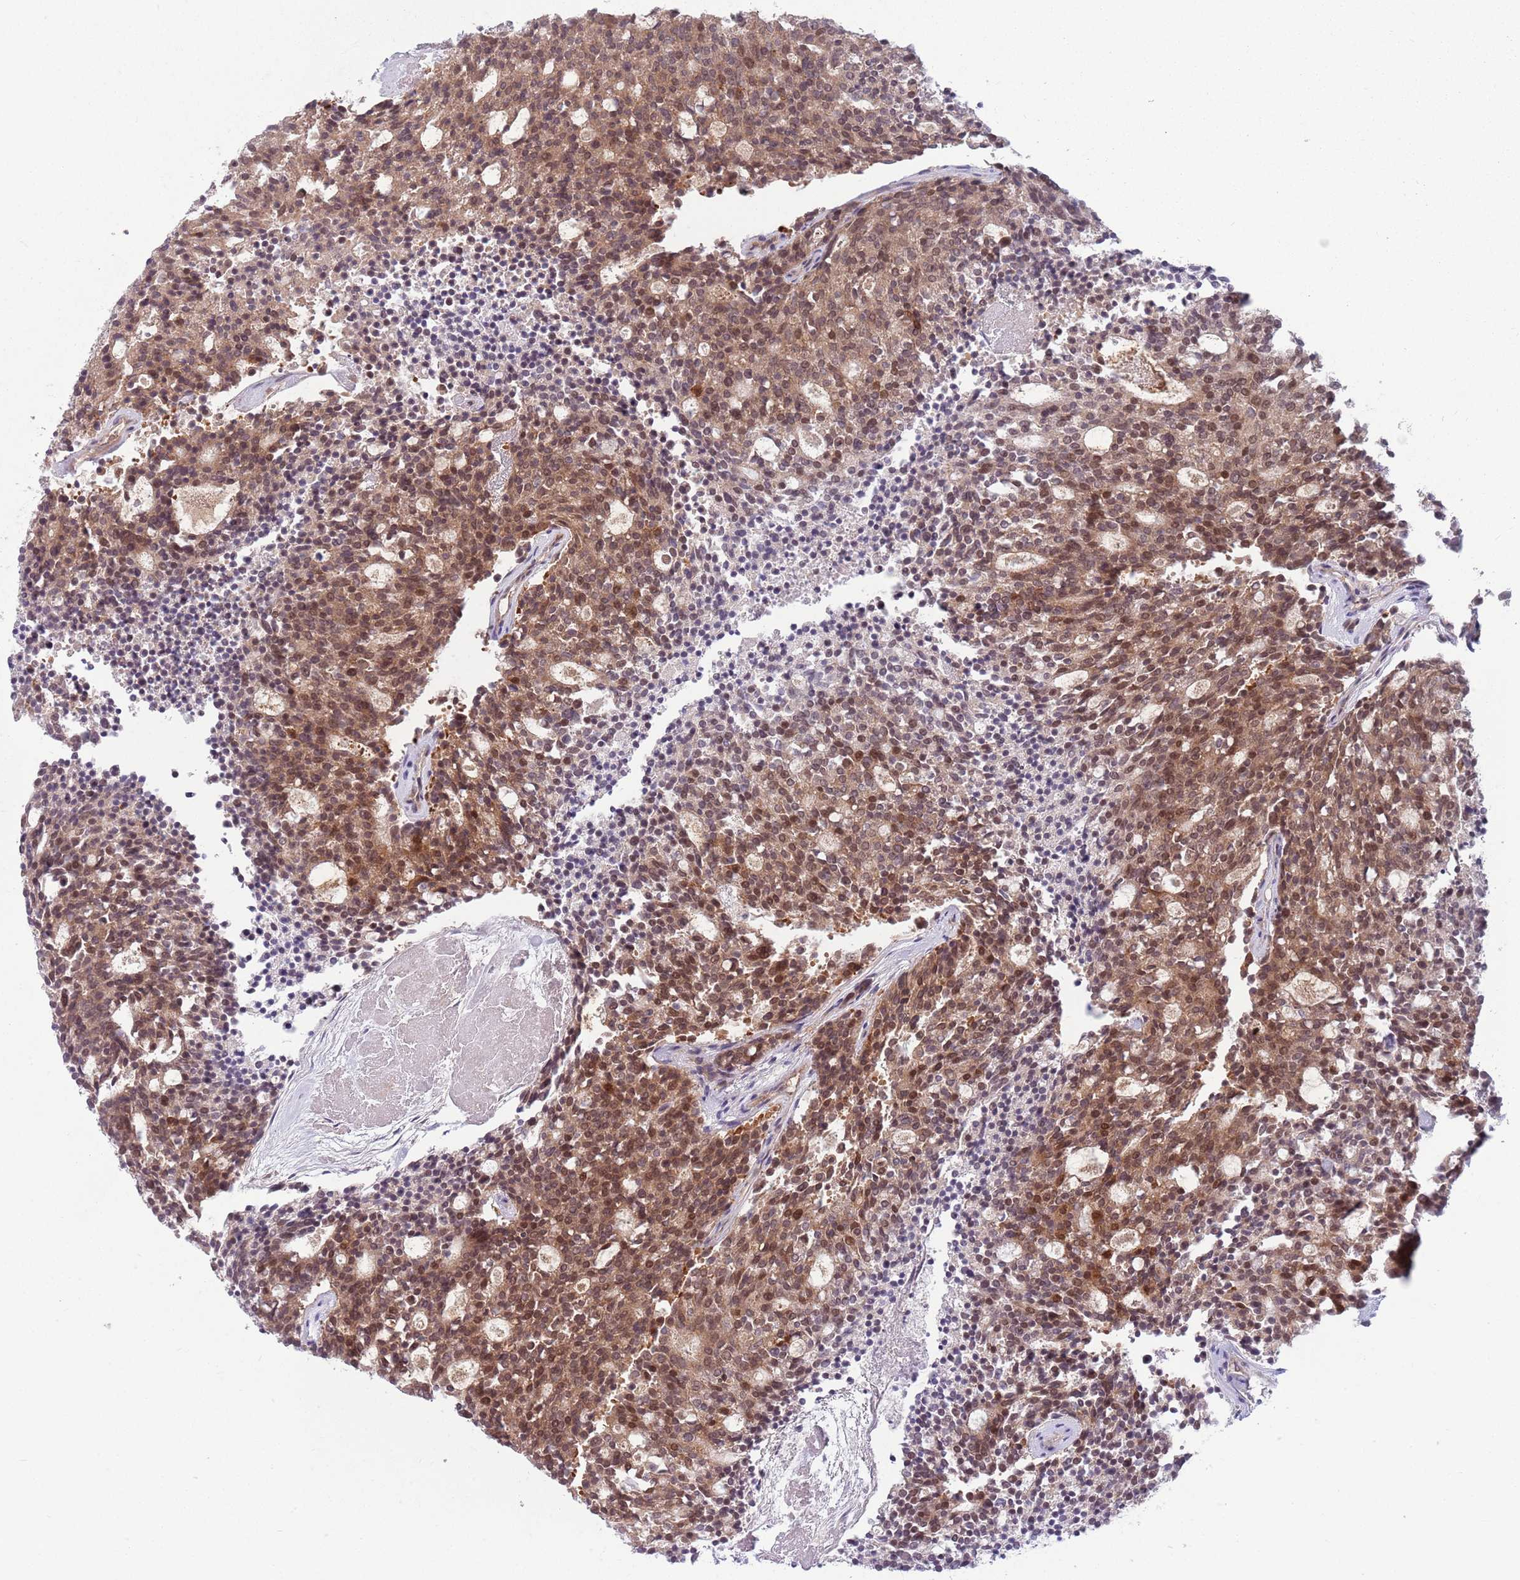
{"staining": {"intensity": "moderate", "quantity": ">75%", "location": "cytoplasmic/membranous,nuclear"}, "tissue": "carcinoid", "cell_type": "Tumor cells", "image_type": "cancer", "snomed": [{"axis": "morphology", "description": "Carcinoid, malignant, NOS"}, {"axis": "topography", "description": "Pancreas"}], "caption": "There is medium levels of moderate cytoplasmic/membranous and nuclear expression in tumor cells of carcinoid, as demonstrated by immunohistochemical staining (brown color).", "gene": "ZNF574", "patient": {"sex": "female", "age": 54}}